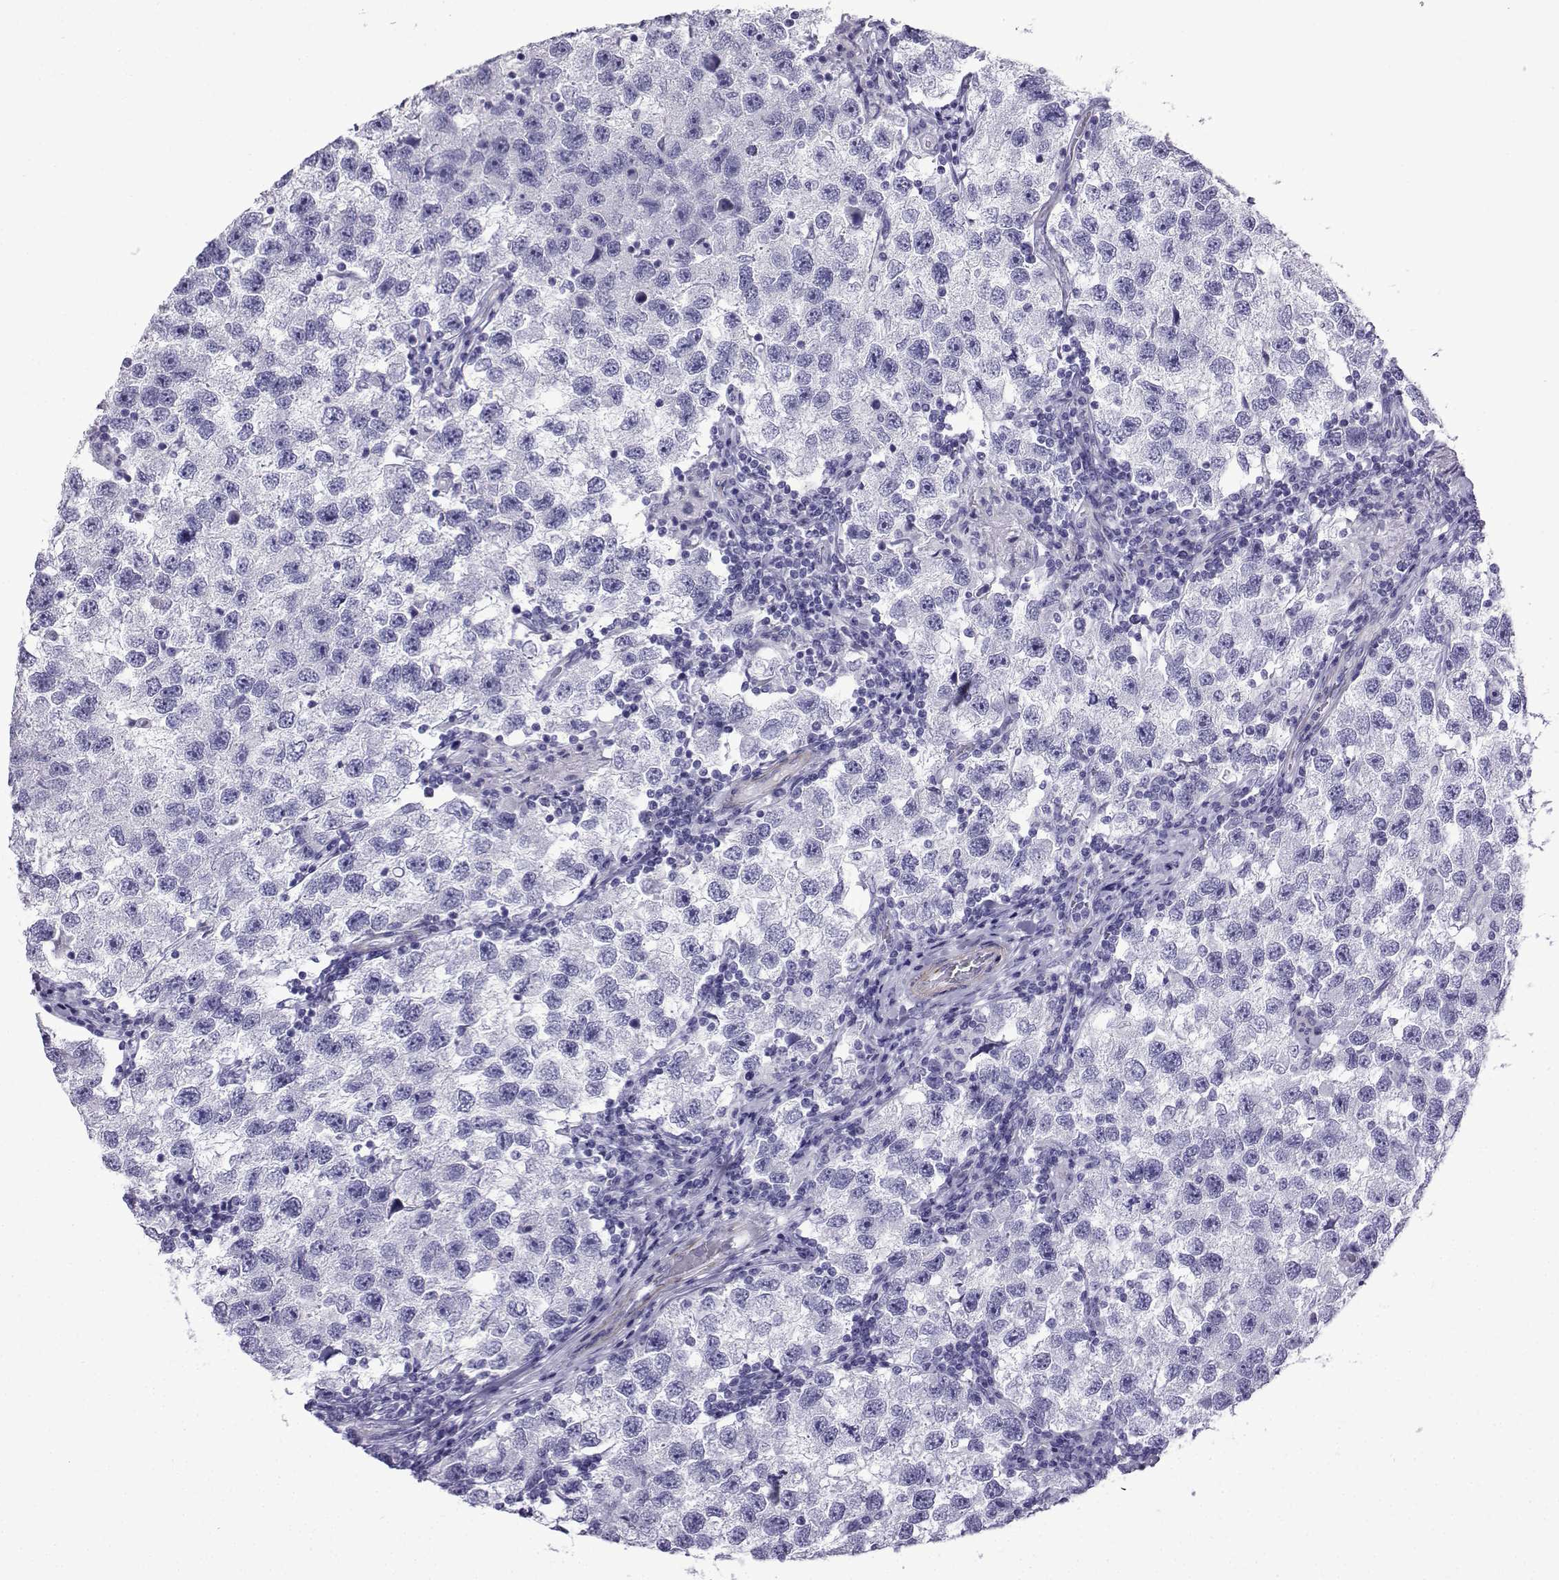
{"staining": {"intensity": "negative", "quantity": "none", "location": "none"}, "tissue": "testis cancer", "cell_type": "Tumor cells", "image_type": "cancer", "snomed": [{"axis": "morphology", "description": "Seminoma, NOS"}, {"axis": "topography", "description": "Testis"}], "caption": "IHC photomicrograph of testis seminoma stained for a protein (brown), which reveals no staining in tumor cells.", "gene": "KCNF1", "patient": {"sex": "male", "age": 26}}